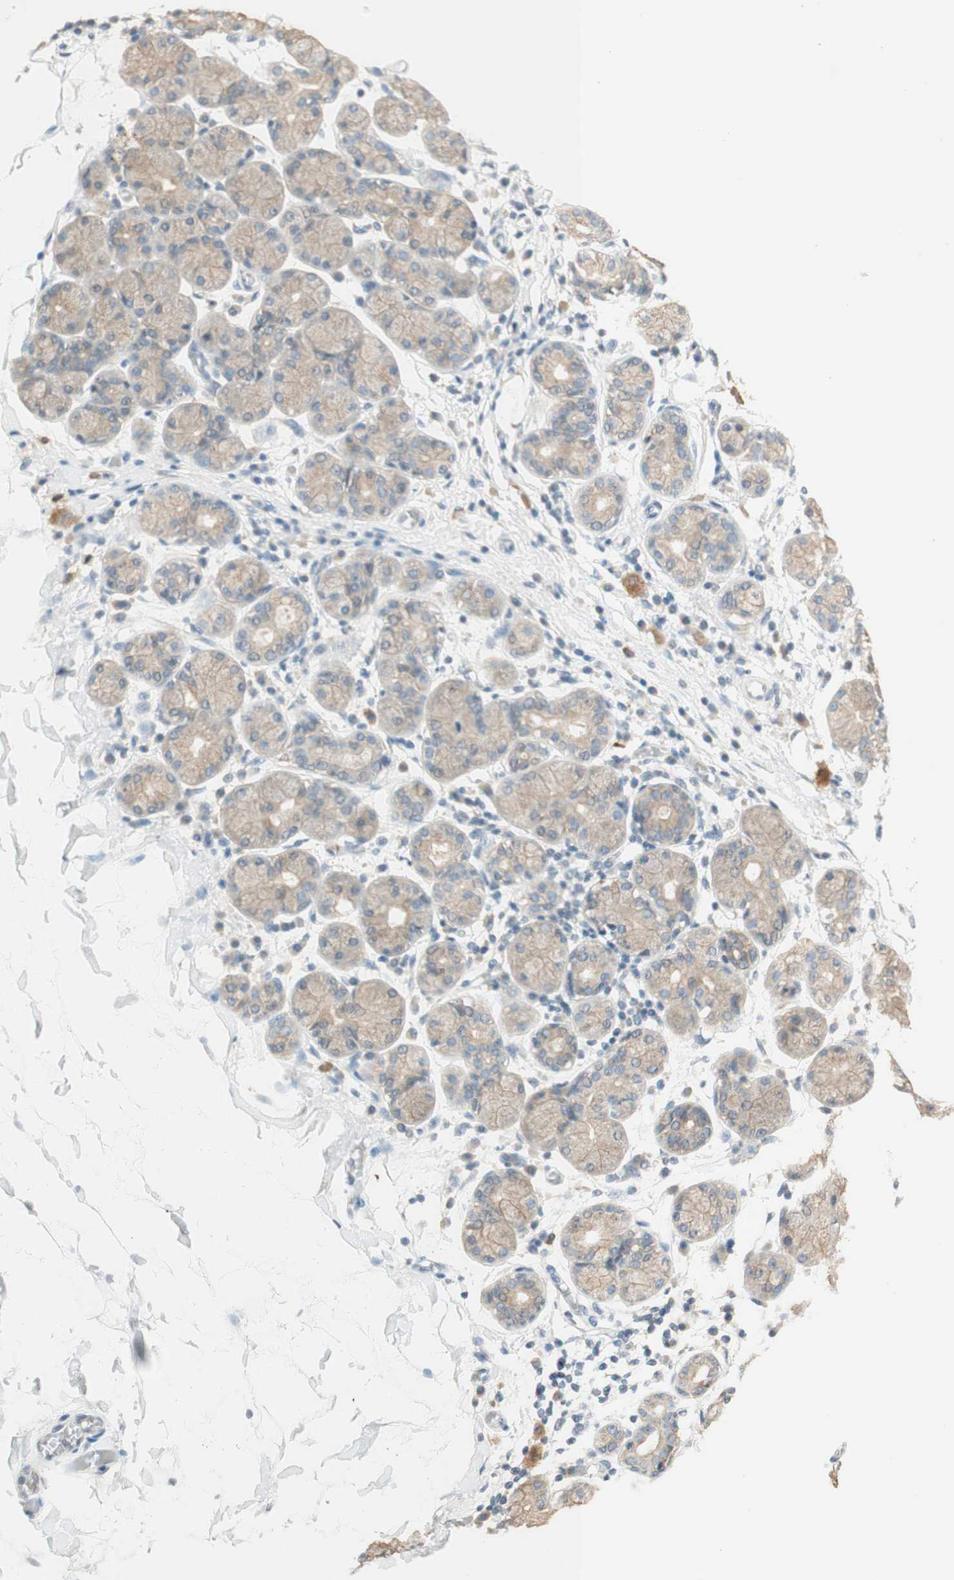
{"staining": {"intensity": "weak", "quantity": ">75%", "location": "cytoplasmic/membranous"}, "tissue": "salivary gland", "cell_type": "Glandular cells", "image_type": "normal", "snomed": [{"axis": "morphology", "description": "Normal tissue, NOS"}, {"axis": "topography", "description": "Salivary gland"}], "caption": "IHC of benign salivary gland reveals low levels of weak cytoplasmic/membranous staining in about >75% of glandular cells. The protein of interest is stained brown, and the nuclei are stained in blue (DAB IHC with brightfield microscopy, high magnification).", "gene": "CLCN2", "patient": {"sex": "female", "age": 24}}